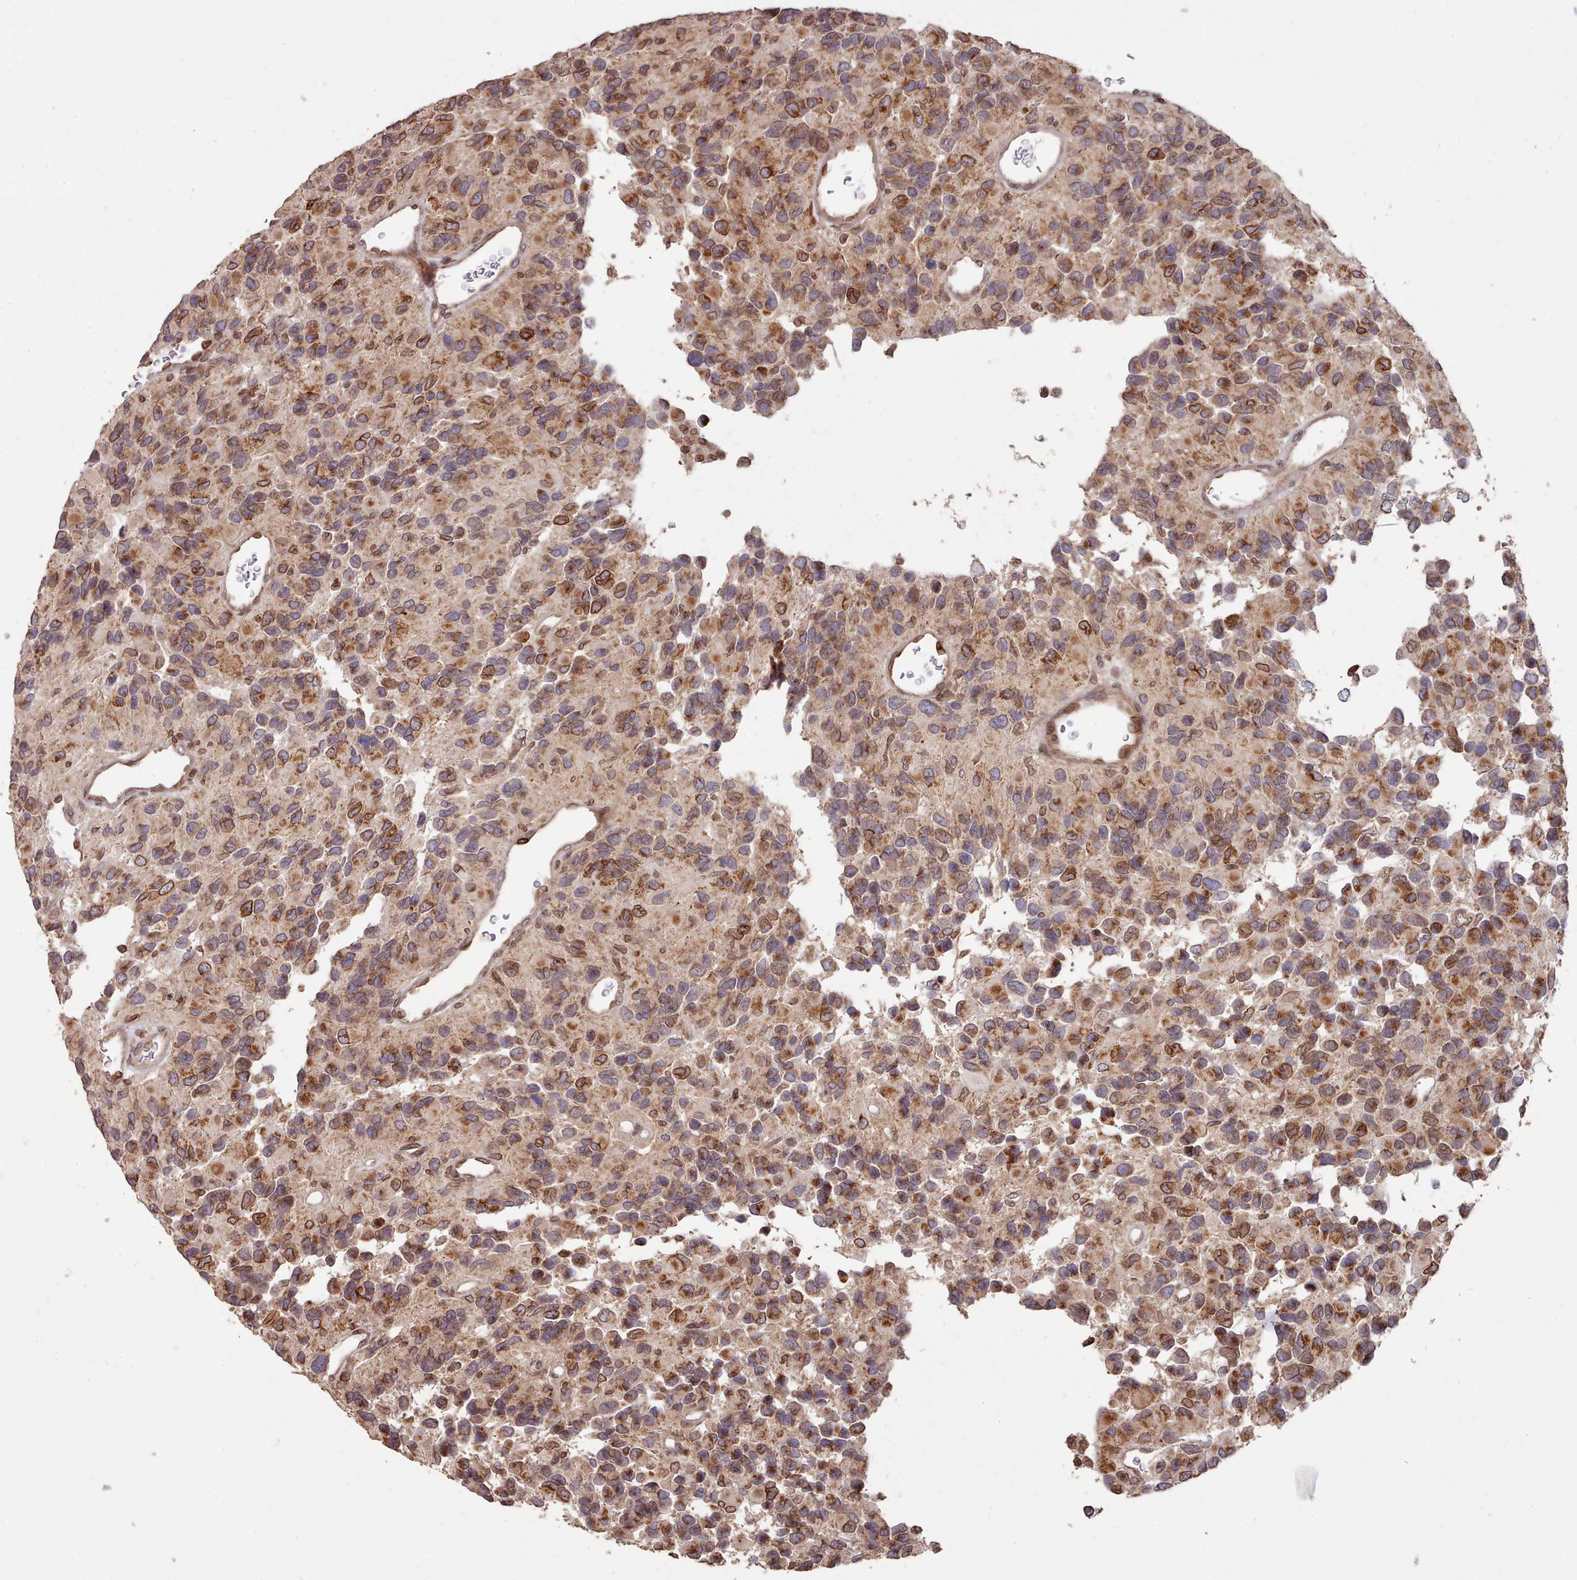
{"staining": {"intensity": "moderate", "quantity": ">75%", "location": "cytoplasmic/membranous,nuclear"}, "tissue": "glioma", "cell_type": "Tumor cells", "image_type": "cancer", "snomed": [{"axis": "morphology", "description": "Glioma, malignant, High grade"}, {"axis": "topography", "description": "Brain"}], "caption": "Brown immunohistochemical staining in malignant glioma (high-grade) displays moderate cytoplasmic/membranous and nuclear expression in approximately >75% of tumor cells. (DAB IHC with brightfield microscopy, high magnification).", "gene": "TOR1AIP1", "patient": {"sex": "male", "age": 77}}